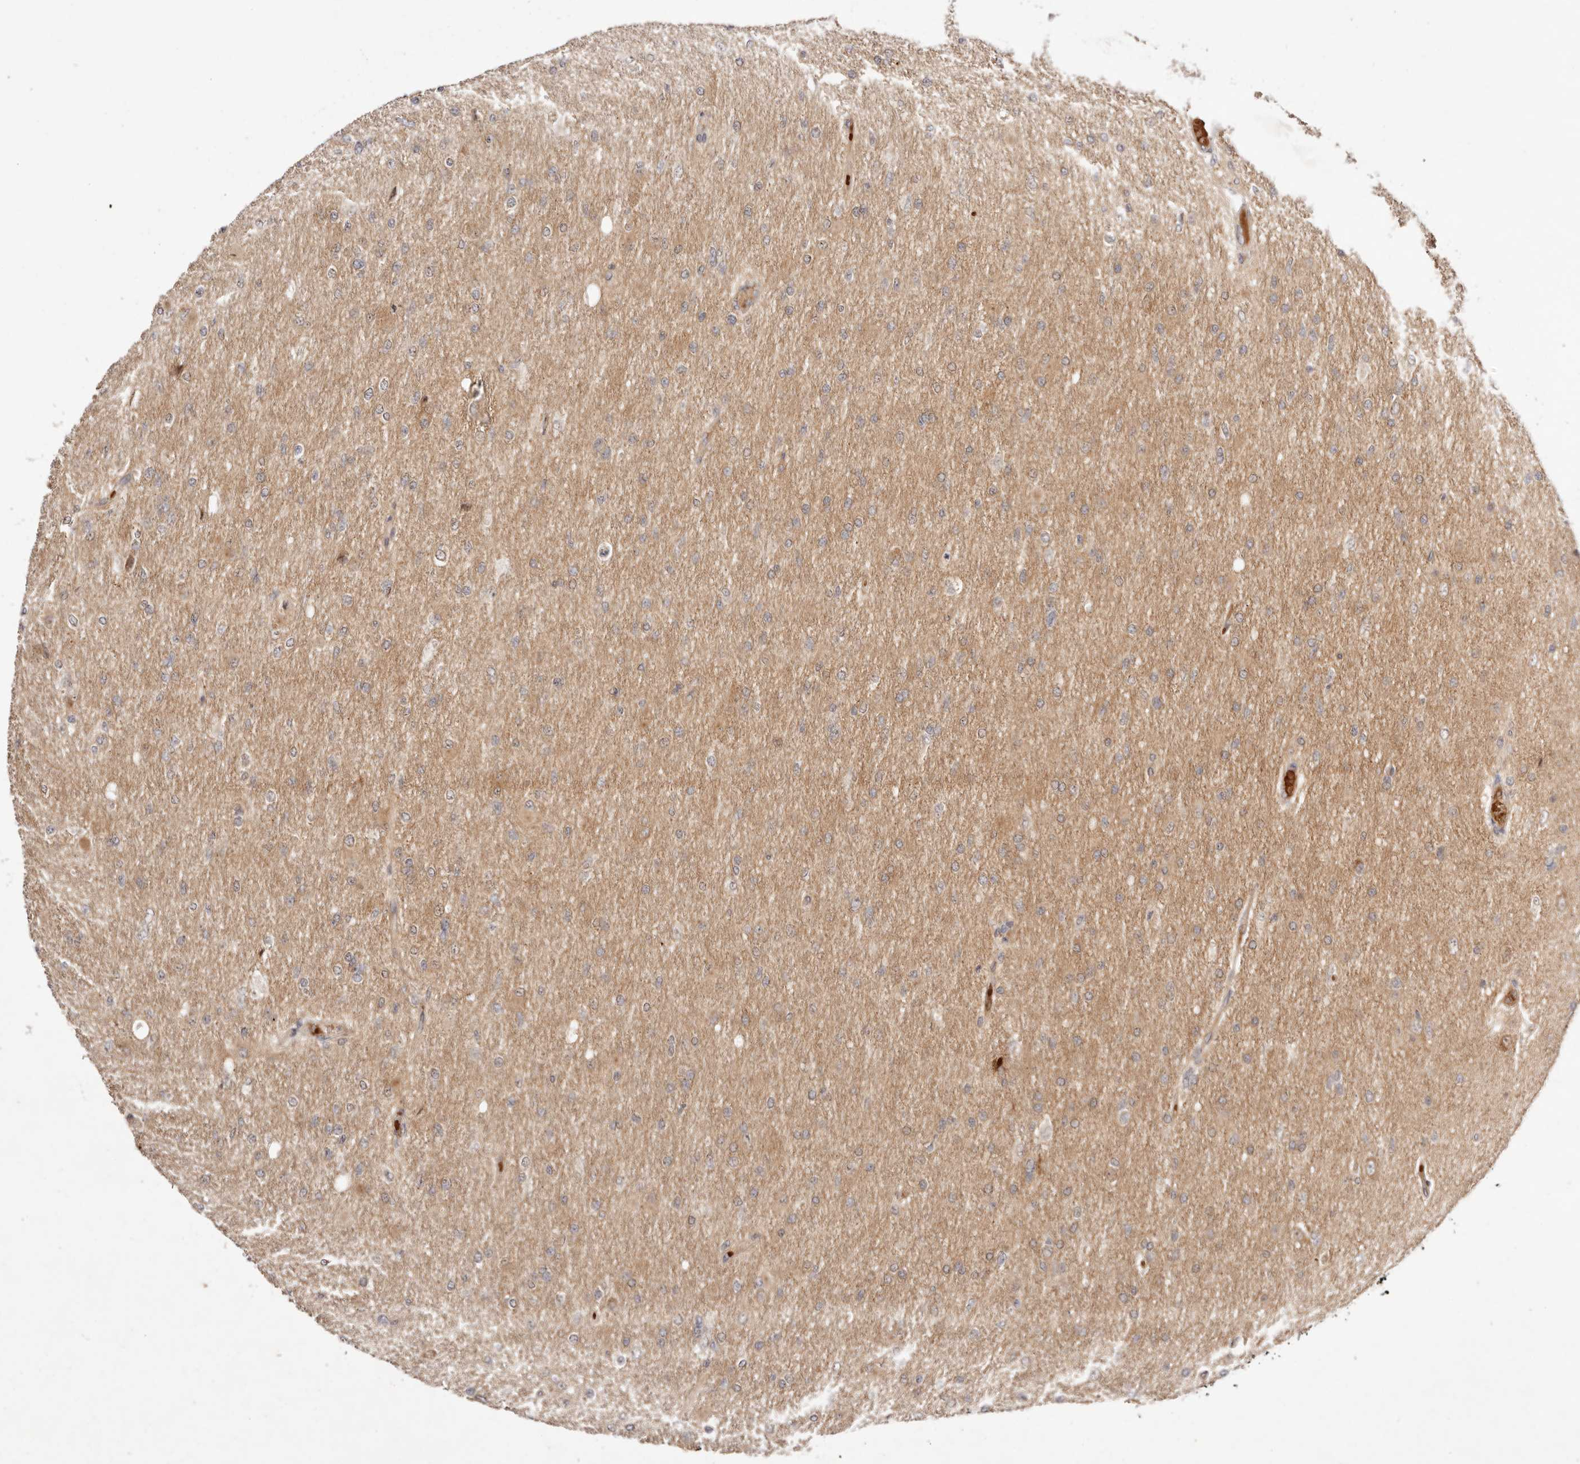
{"staining": {"intensity": "negative", "quantity": "none", "location": "none"}, "tissue": "glioma", "cell_type": "Tumor cells", "image_type": "cancer", "snomed": [{"axis": "morphology", "description": "Glioma, malignant, High grade"}, {"axis": "topography", "description": "Cerebral cortex"}], "caption": "DAB immunohistochemical staining of glioma reveals no significant staining in tumor cells.", "gene": "WRN", "patient": {"sex": "female", "age": 36}}